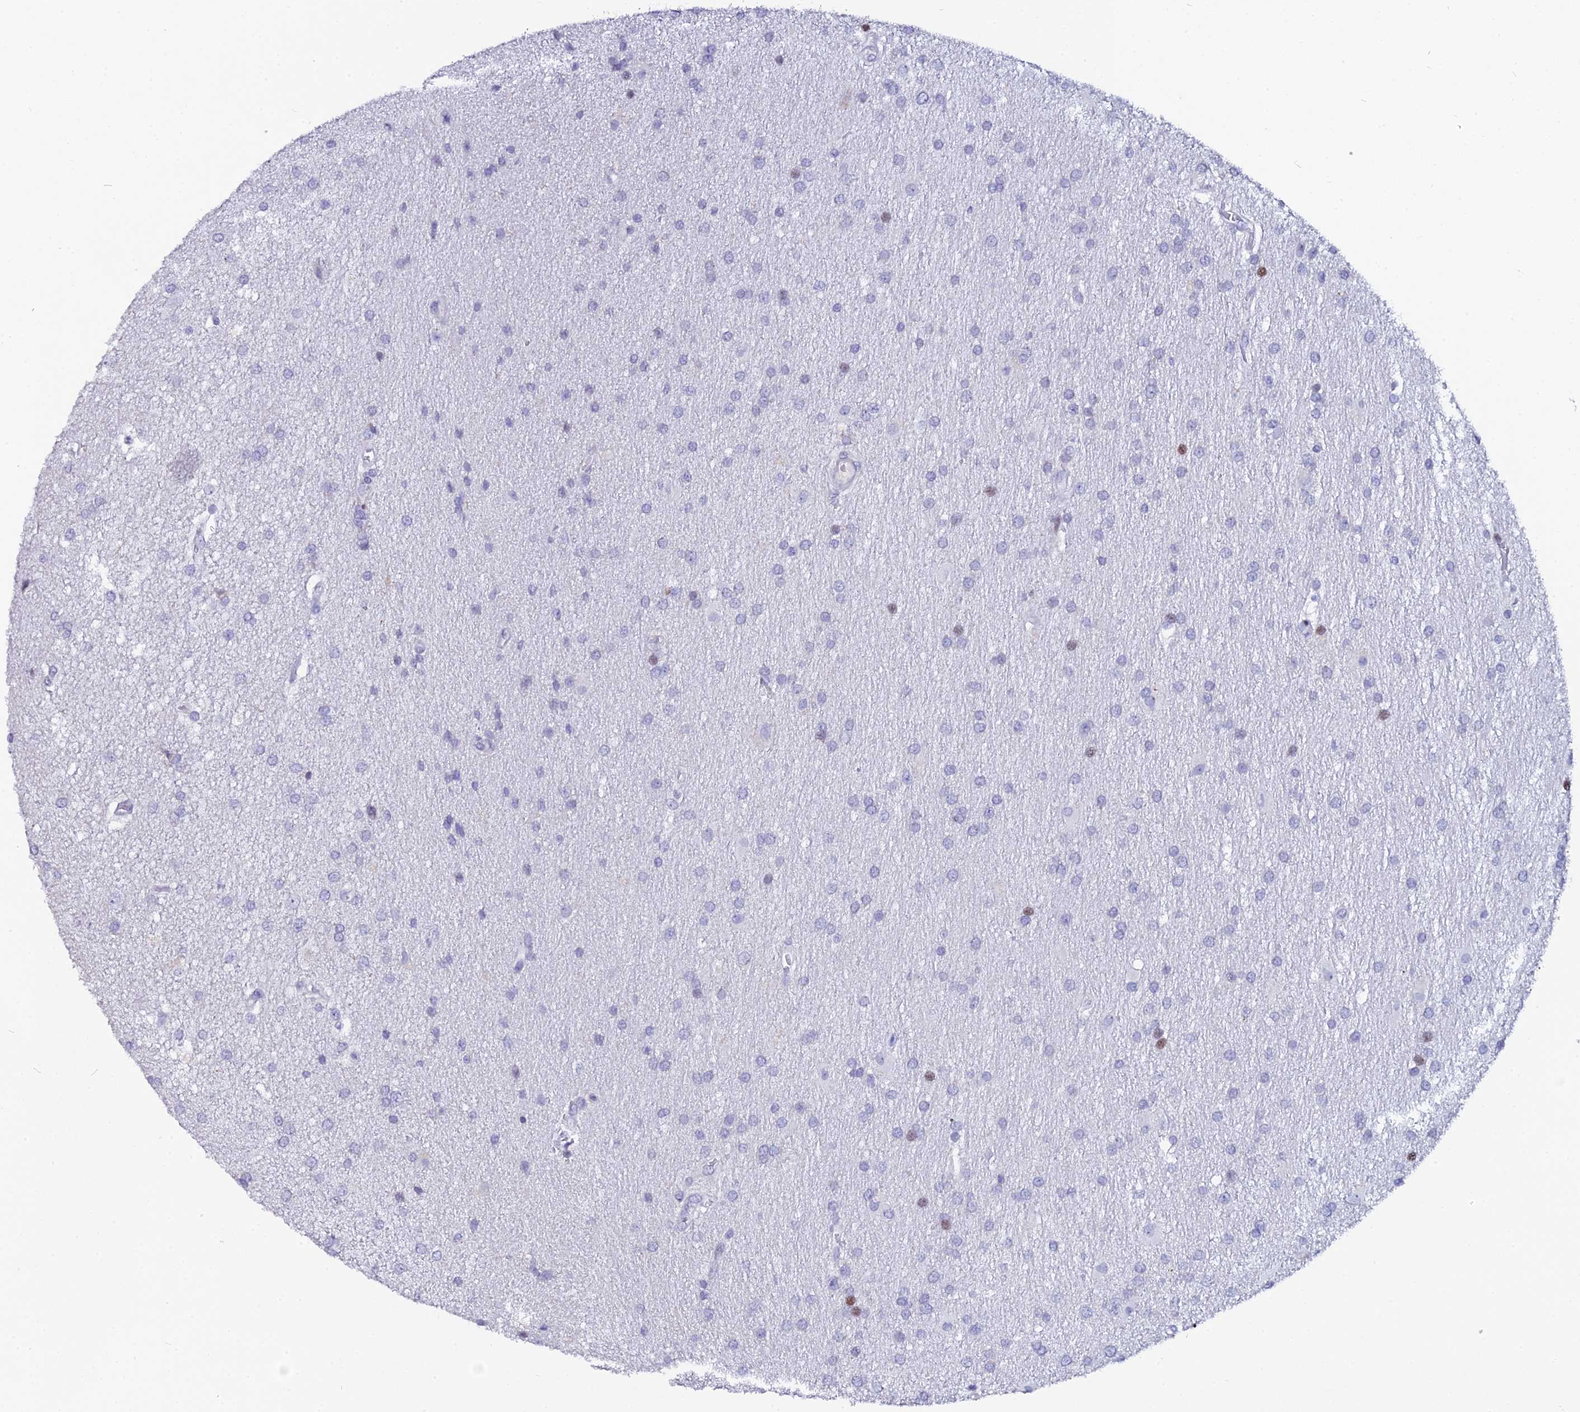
{"staining": {"intensity": "moderate", "quantity": "<25%", "location": "nuclear"}, "tissue": "glioma", "cell_type": "Tumor cells", "image_type": "cancer", "snomed": [{"axis": "morphology", "description": "Glioma, malignant, Low grade"}, {"axis": "topography", "description": "Brain"}], "caption": "Immunohistochemistry (IHC) of human glioma shows low levels of moderate nuclear staining in approximately <25% of tumor cells. The protein is stained brown, and the nuclei are stained in blue (DAB (3,3'-diaminobenzidine) IHC with brightfield microscopy, high magnification).", "gene": "MYNN", "patient": {"sex": "male", "age": 66}}